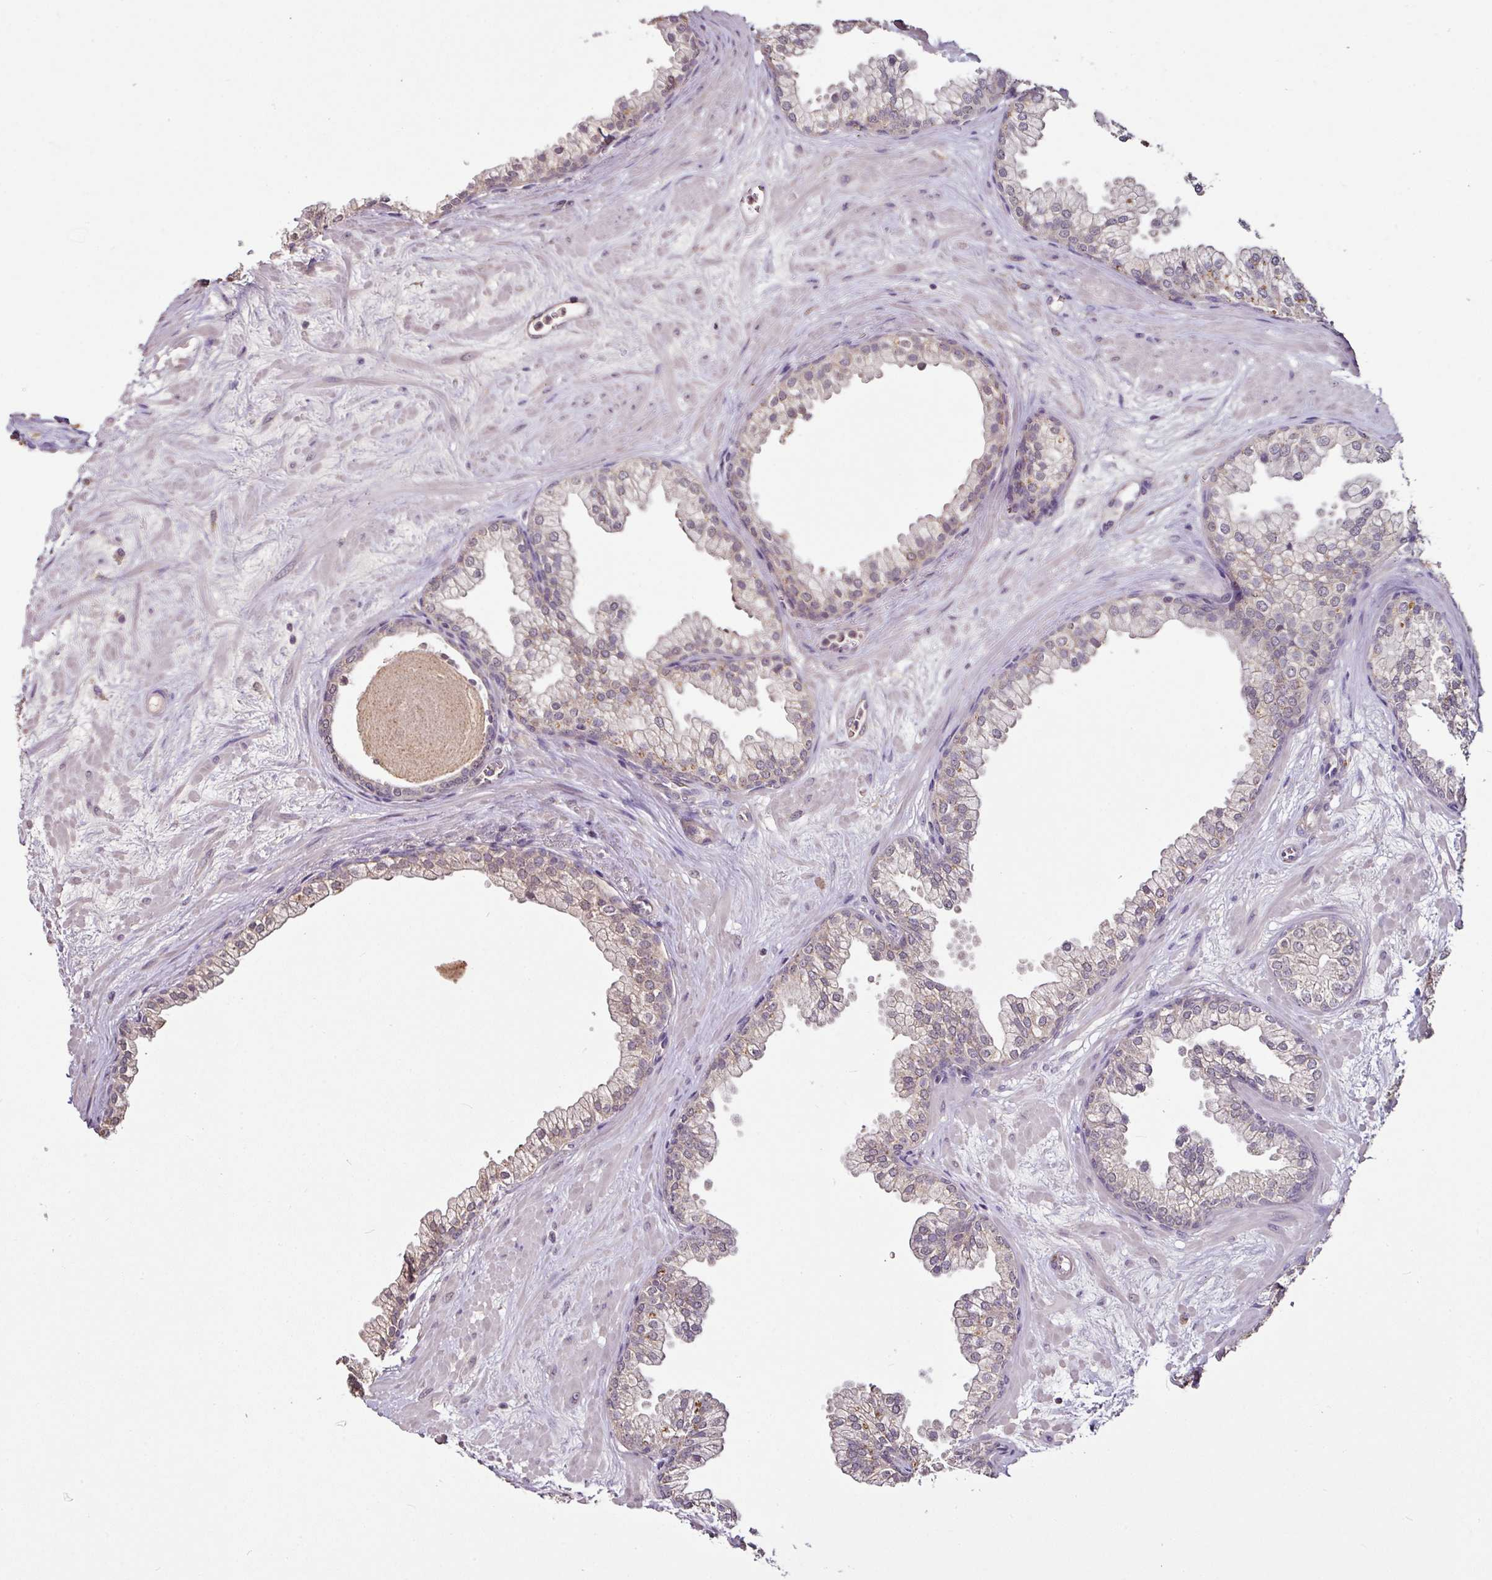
{"staining": {"intensity": "weak", "quantity": "25%-75%", "location": "cytoplasmic/membranous"}, "tissue": "prostate", "cell_type": "Glandular cells", "image_type": "normal", "snomed": [{"axis": "morphology", "description": "Normal tissue, NOS"}, {"axis": "topography", "description": "Prostate"}, {"axis": "topography", "description": "Peripheral nerve tissue"}], "caption": "IHC micrograph of normal prostate: prostate stained using immunohistochemistry (IHC) exhibits low levels of weak protein expression localized specifically in the cytoplasmic/membranous of glandular cells, appearing as a cytoplasmic/membranous brown color.", "gene": "RPL38", "patient": {"sex": "male", "age": 61}}